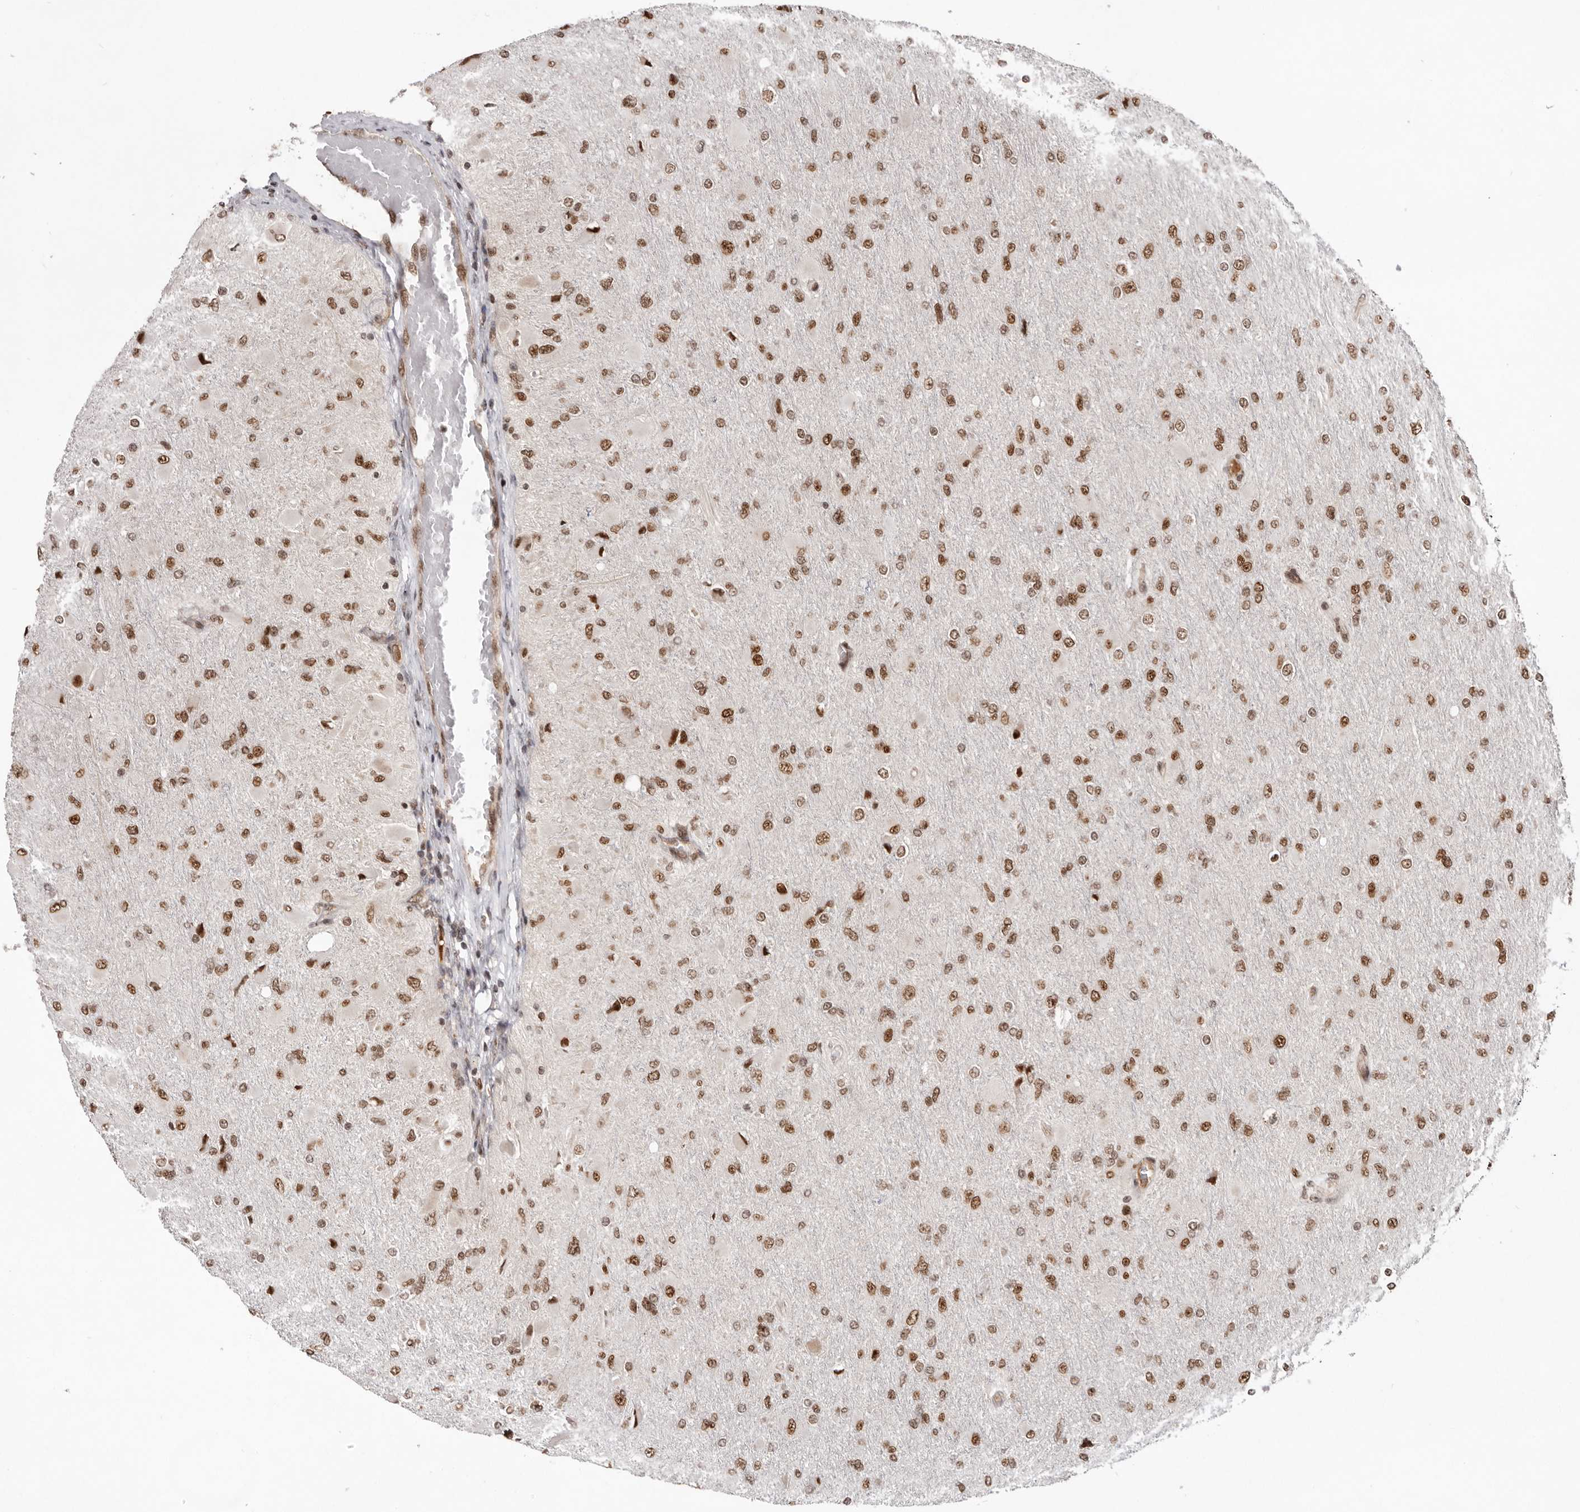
{"staining": {"intensity": "moderate", "quantity": ">75%", "location": "nuclear"}, "tissue": "glioma", "cell_type": "Tumor cells", "image_type": "cancer", "snomed": [{"axis": "morphology", "description": "Glioma, malignant, High grade"}, {"axis": "topography", "description": "Cerebral cortex"}], "caption": "Human malignant glioma (high-grade) stained with a protein marker exhibits moderate staining in tumor cells.", "gene": "CHTOP", "patient": {"sex": "female", "age": 36}}